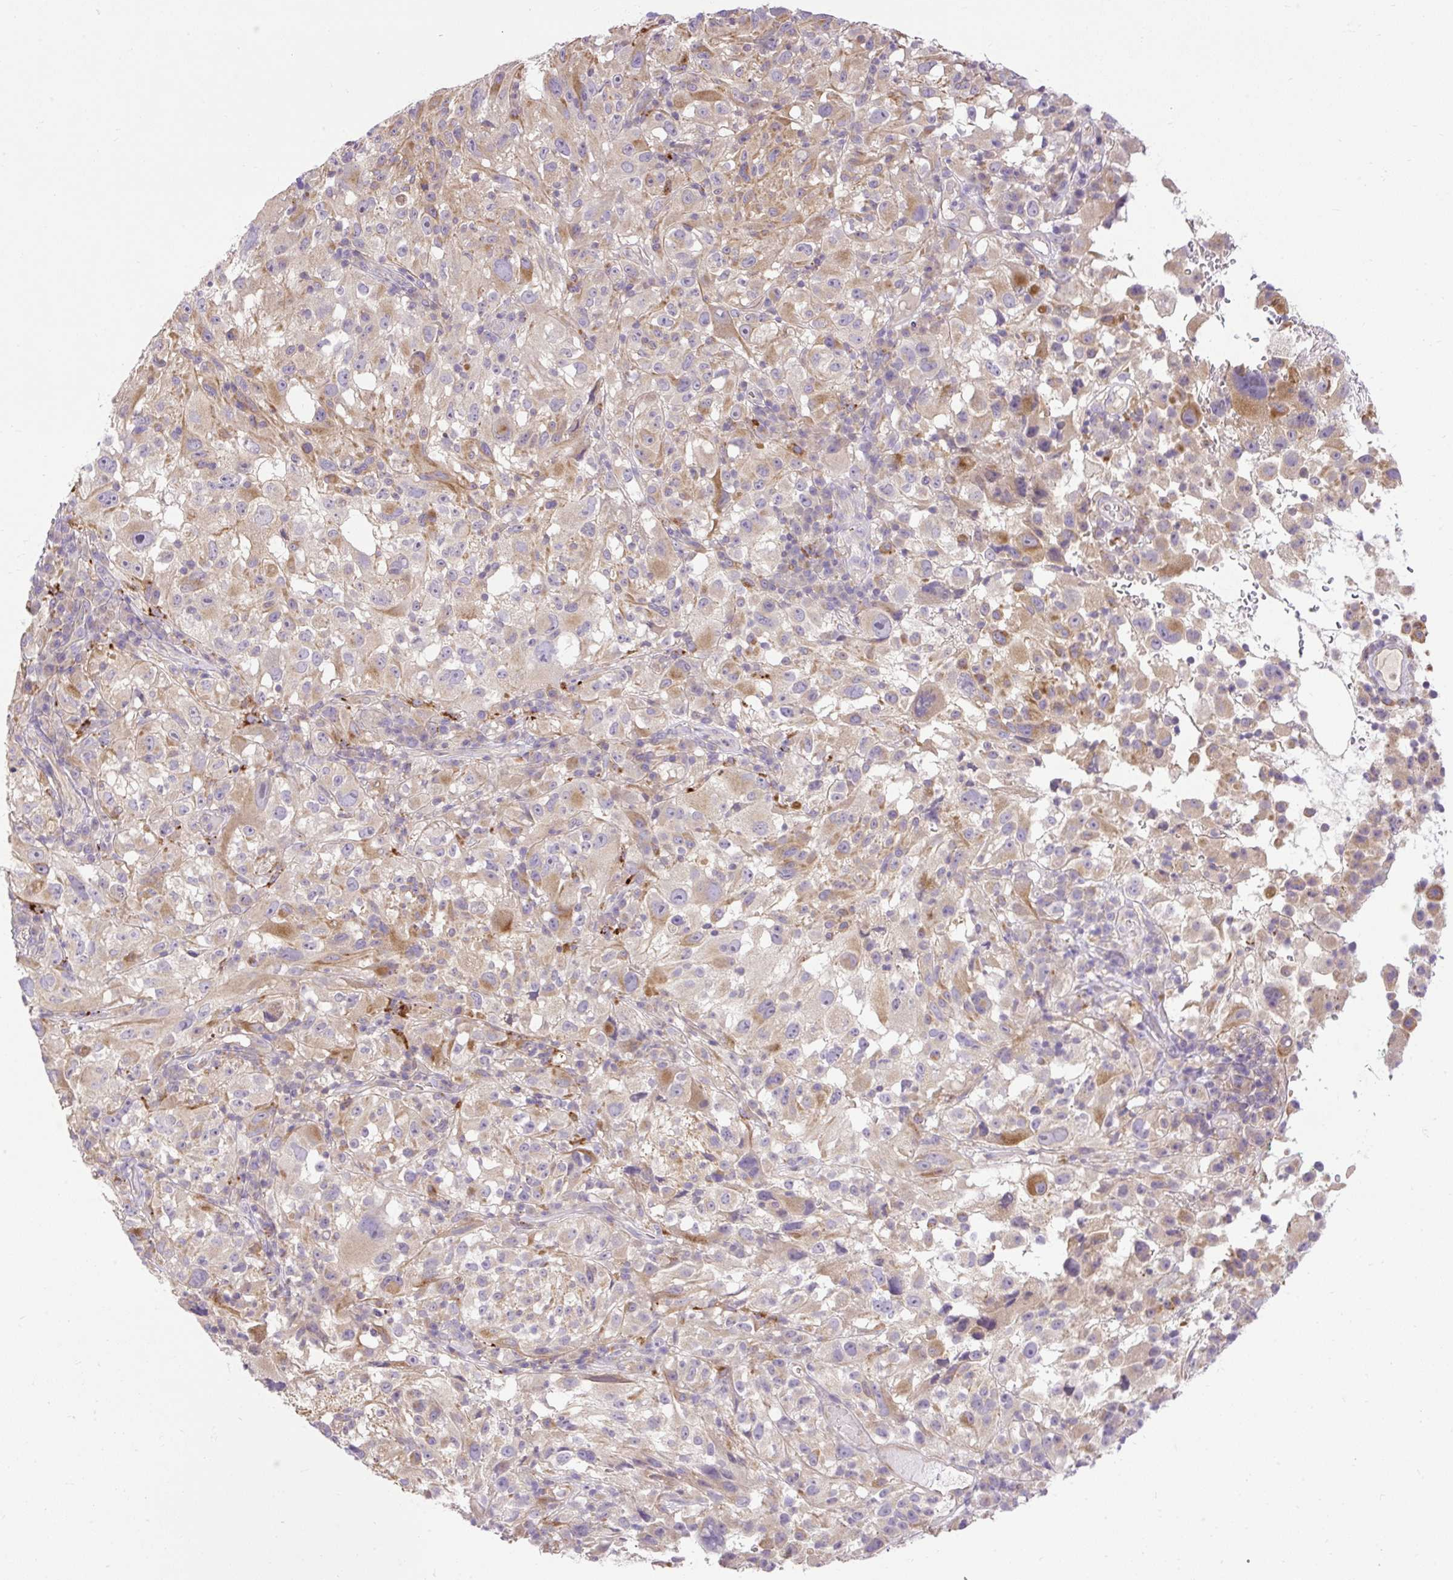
{"staining": {"intensity": "moderate", "quantity": "<25%", "location": "cytoplasmic/membranous"}, "tissue": "melanoma", "cell_type": "Tumor cells", "image_type": "cancer", "snomed": [{"axis": "morphology", "description": "Malignant melanoma, NOS"}, {"axis": "topography", "description": "Skin"}], "caption": "Human melanoma stained with a brown dye reveals moderate cytoplasmic/membranous positive staining in about <25% of tumor cells.", "gene": "HEXB", "patient": {"sex": "female", "age": 71}}